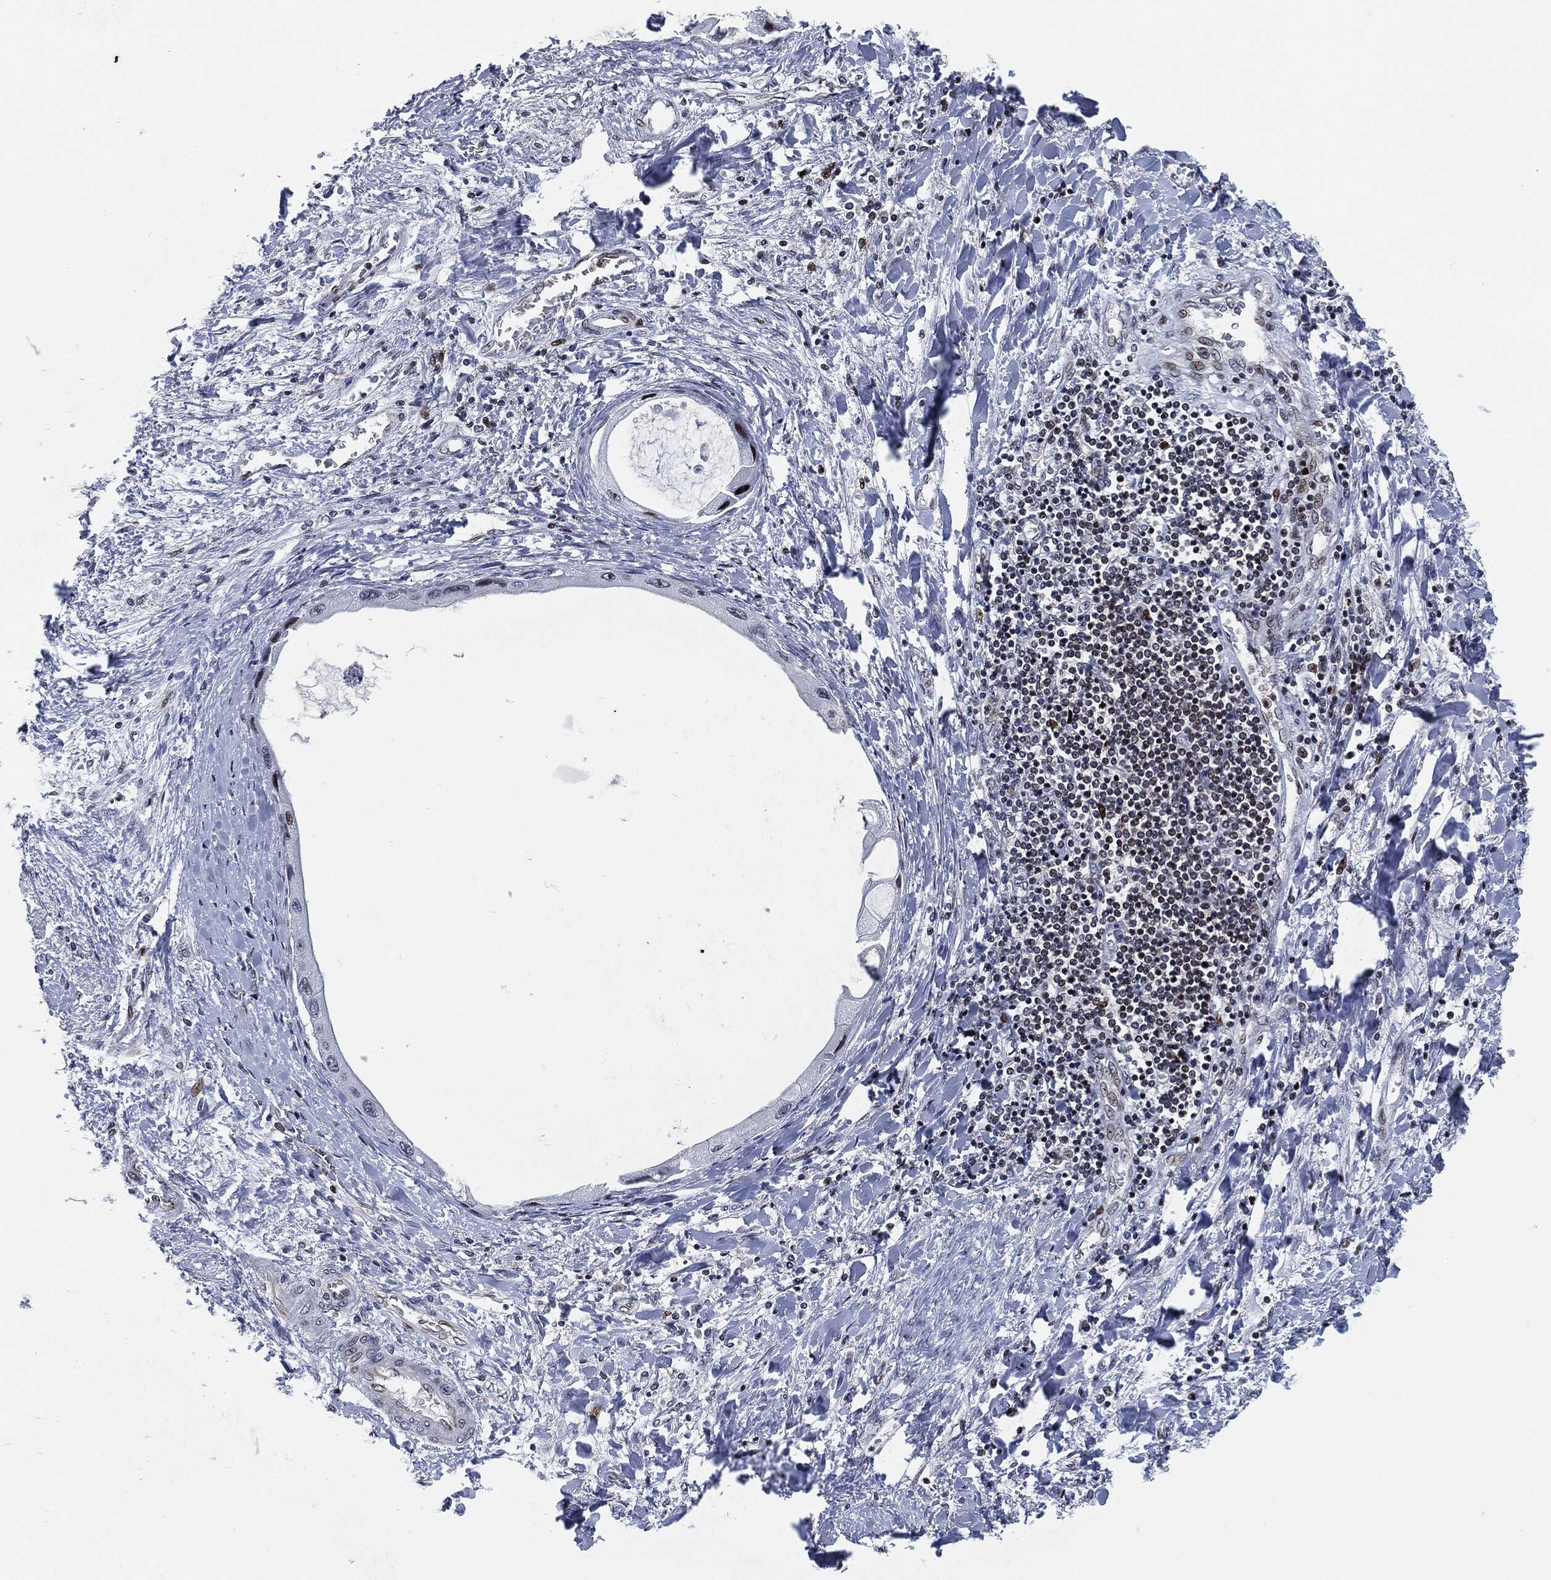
{"staining": {"intensity": "strong", "quantity": "<25%", "location": "nuclear"}, "tissue": "liver cancer", "cell_type": "Tumor cells", "image_type": "cancer", "snomed": [{"axis": "morphology", "description": "Cholangiocarcinoma"}, {"axis": "topography", "description": "Liver"}], "caption": "A micrograph of liver cholangiocarcinoma stained for a protein displays strong nuclear brown staining in tumor cells.", "gene": "AKT2", "patient": {"sex": "male", "age": 50}}